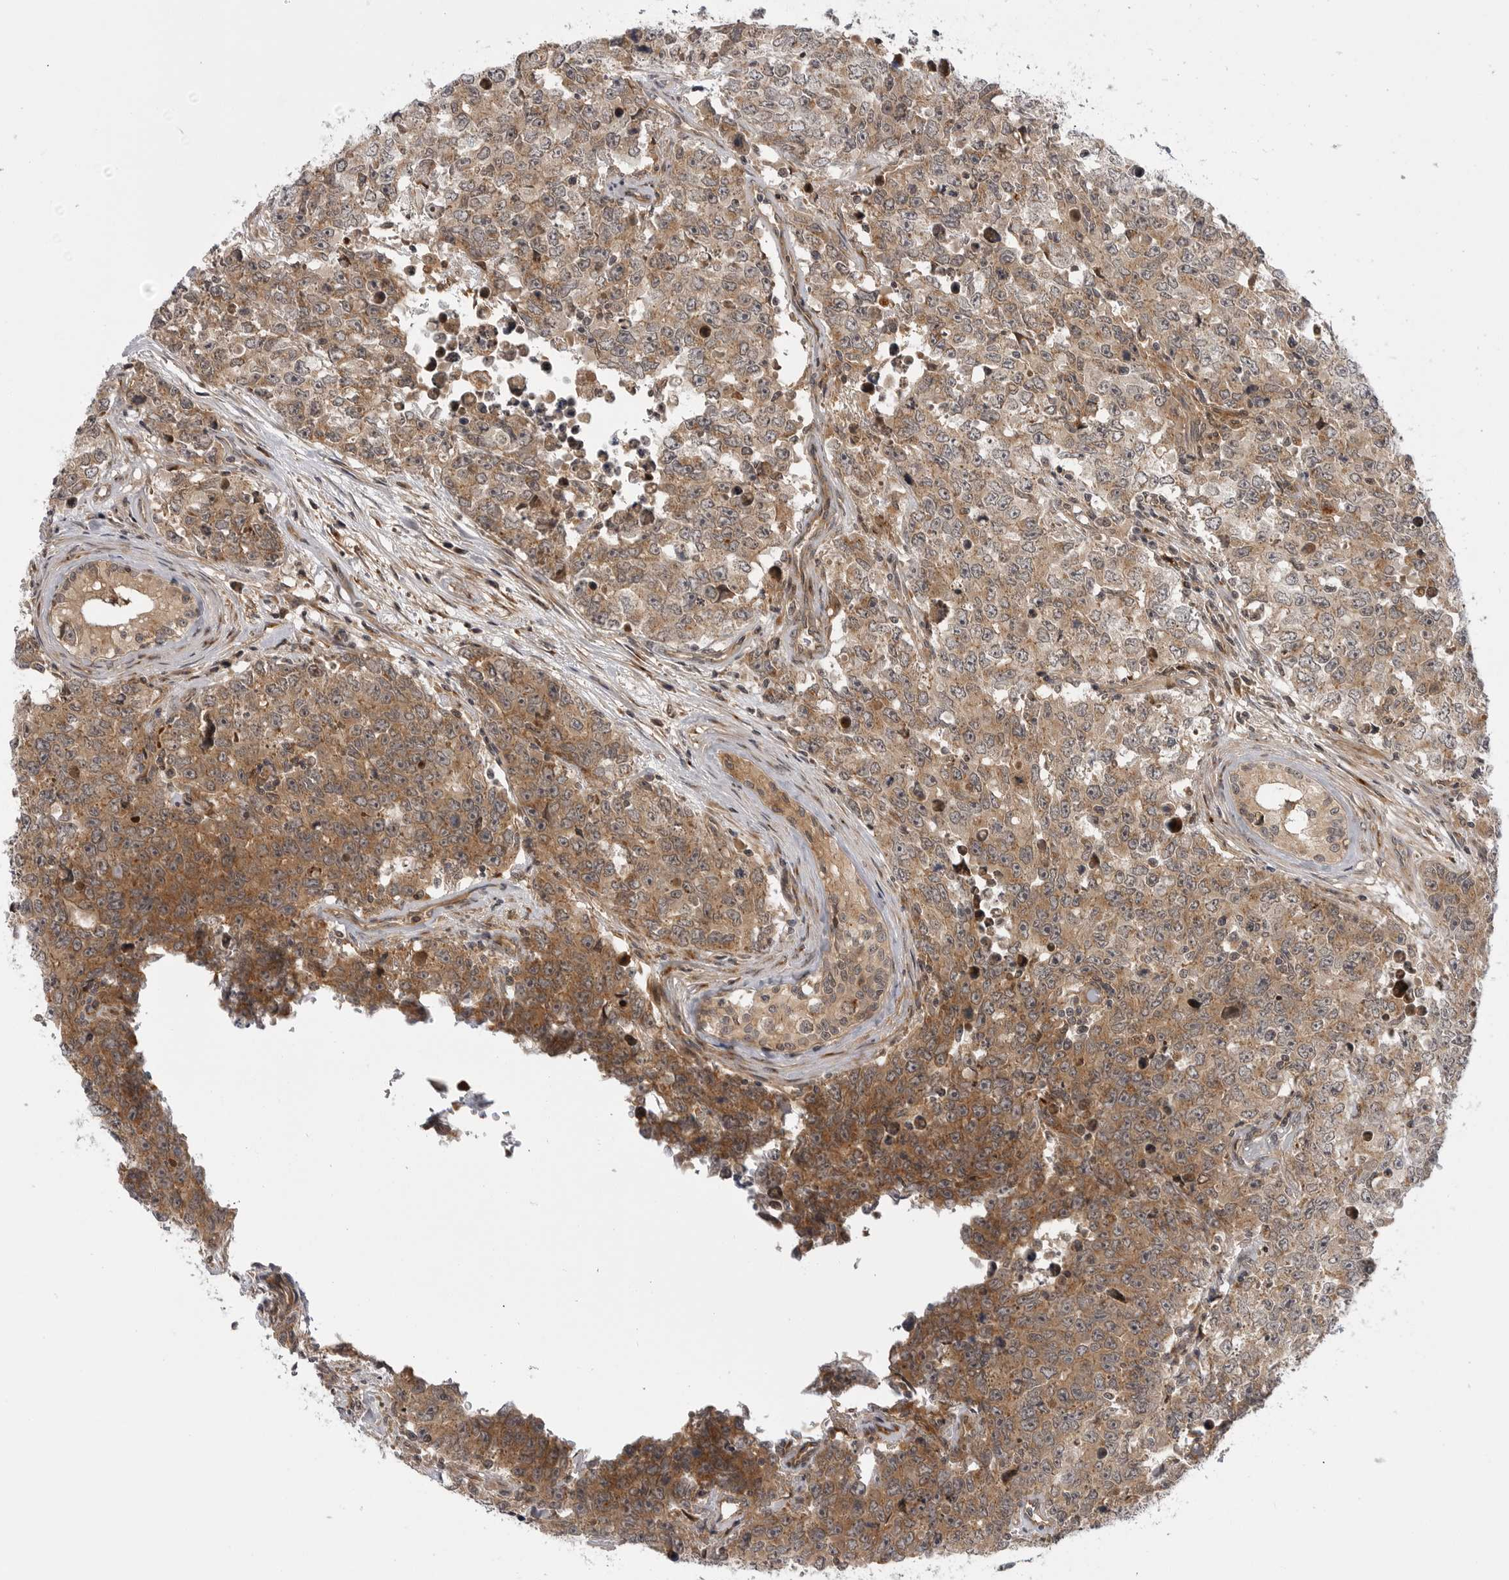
{"staining": {"intensity": "moderate", "quantity": ">75%", "location": "cytoplasmic/membranous"}, "tissue": "testis cancer", "cell_type": "Tumor cells", "image_type": "cancer", "snomed": [{"axis": "morphology", "description": "Carcinoma, Embryonal, NOS"}, {"axis": "topography", "description": "Testis"}], "caption": "Immunohistochemical staining of human testis embryonal carcinoma displays moderate cytoplasmic/membranous protein positivity in approximately >75% of tumor cells.", "gene": "LRRC45", "patient": {"sex": "male", "age": 28}}